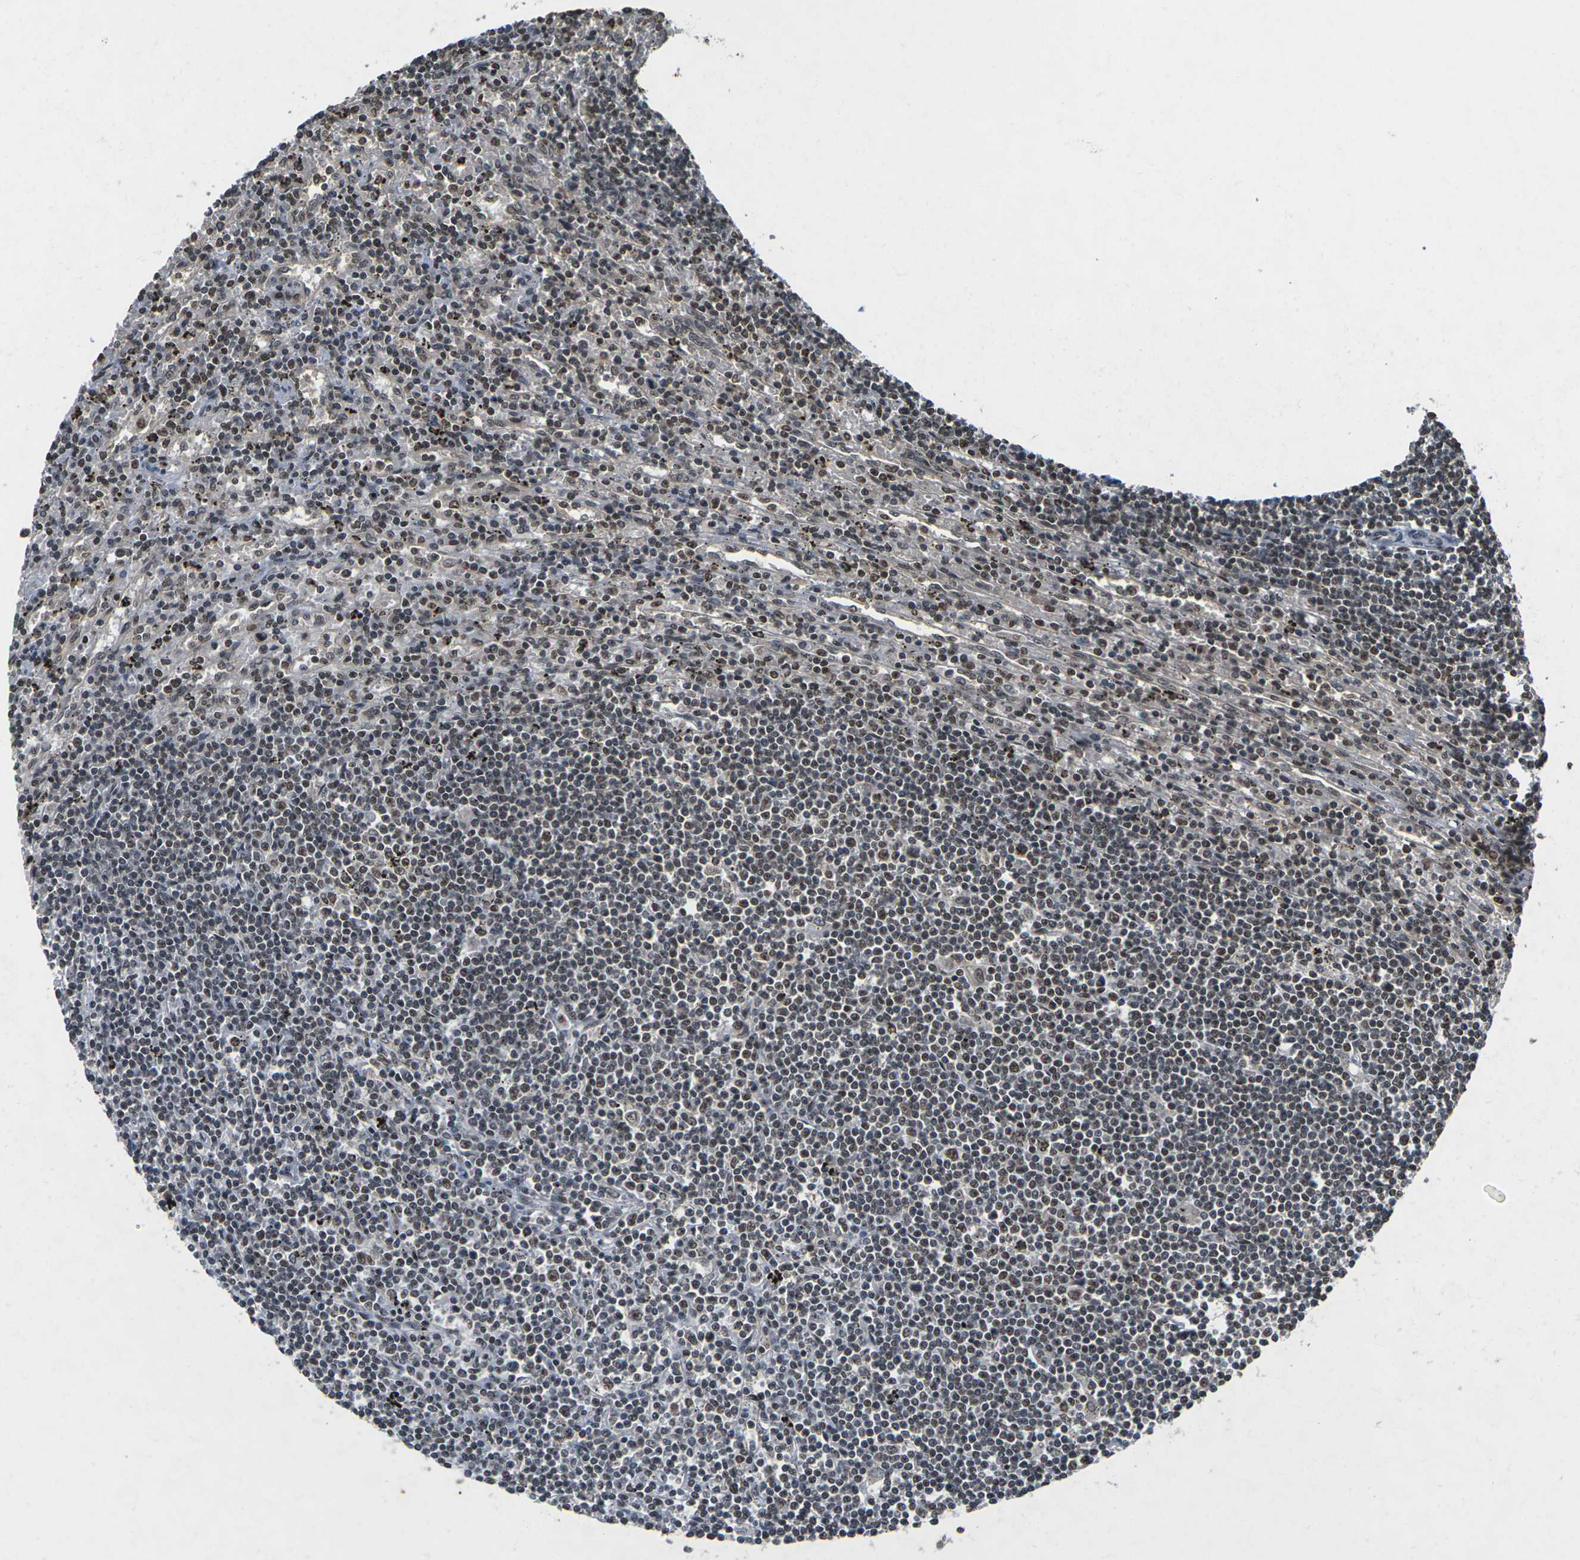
{"staining": {"intensity": "moderate", "quantity": "25%-75%", "location": "nuclear"}, "tissue": "lymphoma", "cell_type": "Tumor cells", "image_type": "cancer", "snomed": [{"axis": "morphology", "description": "Malignant lymphoma, non-Hodgkin's type, Low grade"}, {"axis": "topography", "description": "Spleen"}], "caption": "There is medium levels of moderate nuclear expression in tumor cells of malignant lymphoma, non-Hodgkin's type (low-grade), as demonstrated by immunohistochemical staining (brown color).", "gene": "NELFA", "patient": {"sex": "male", "age": 76}}